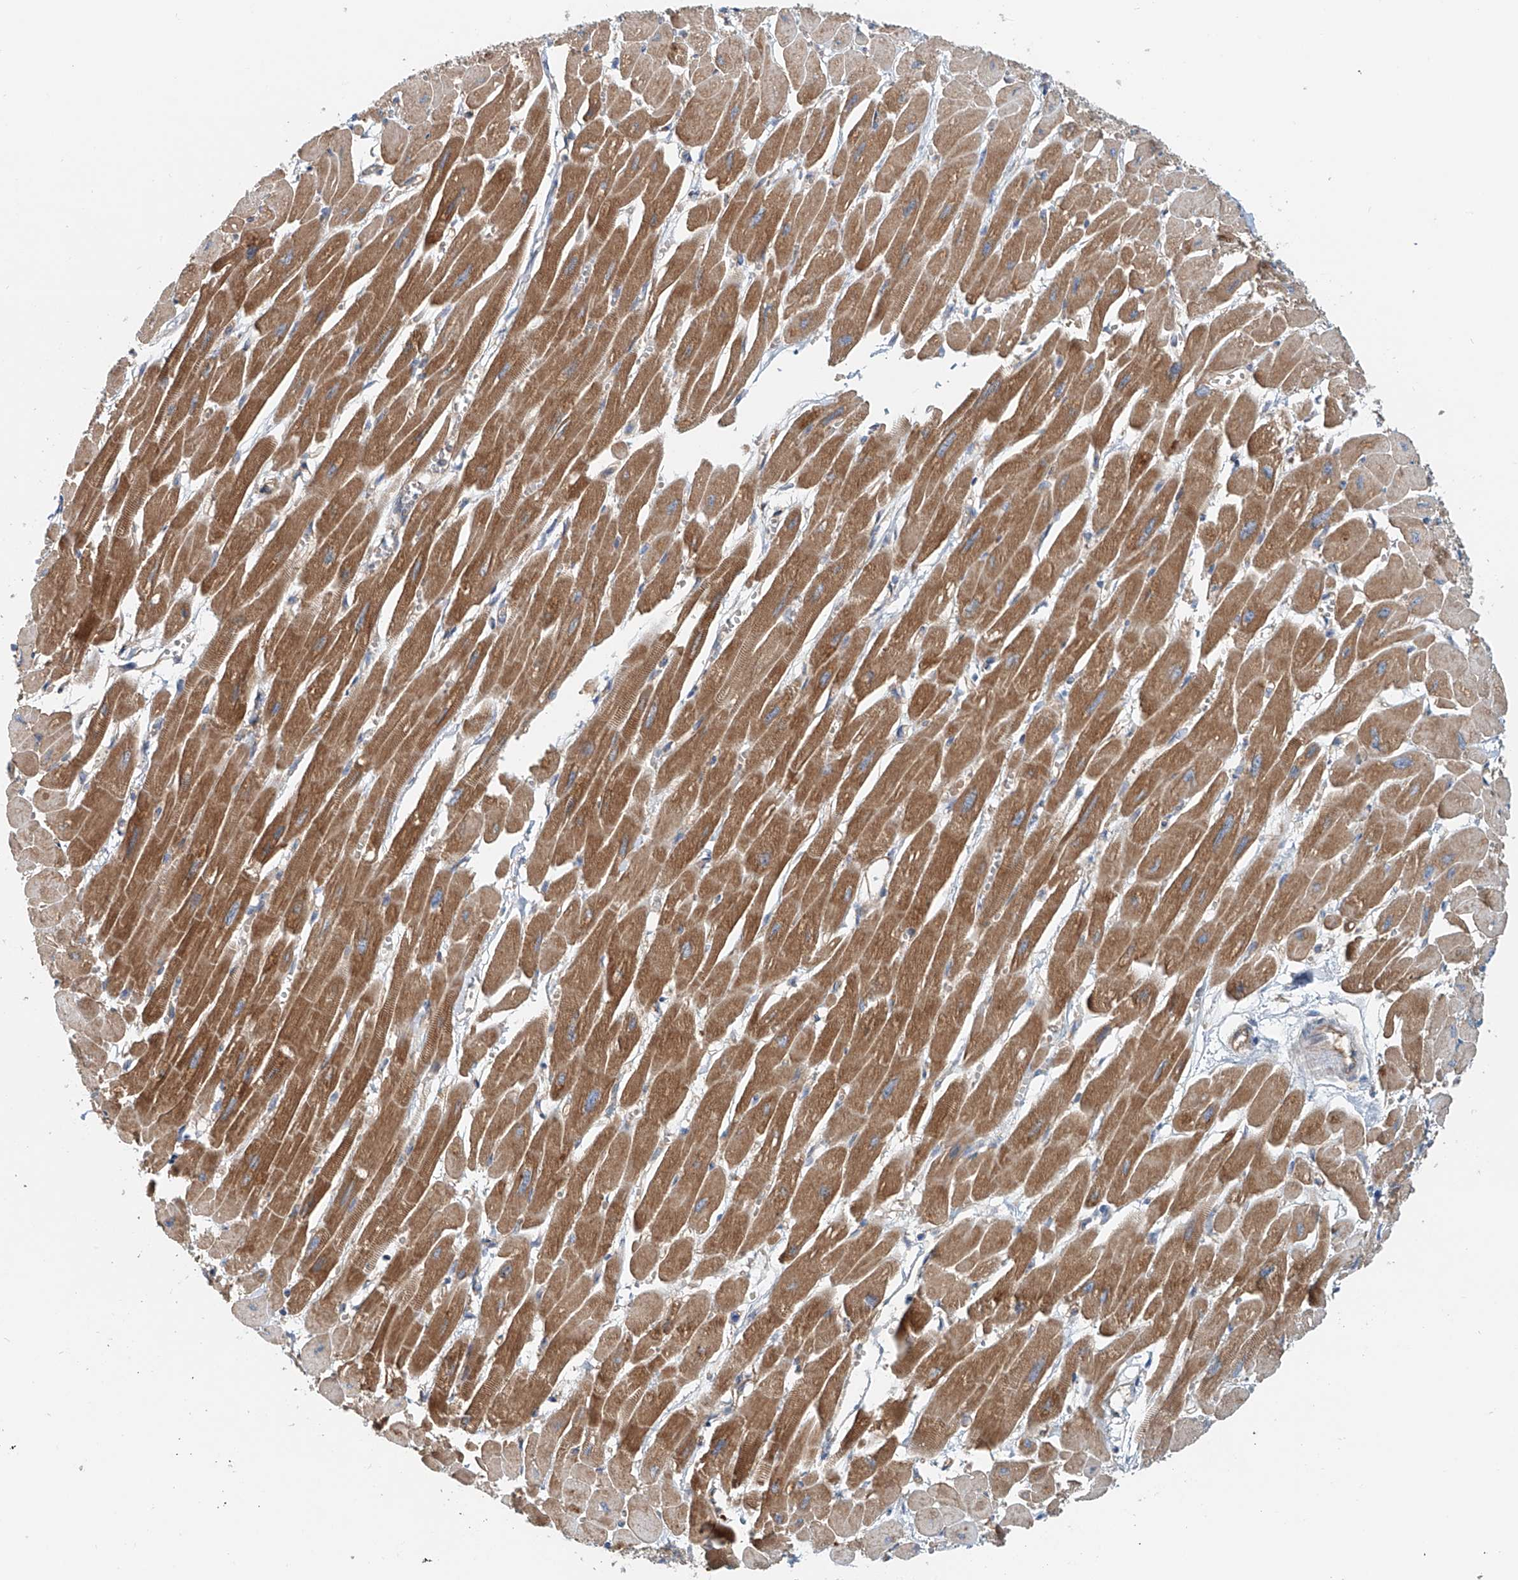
{"staining": {"intensity": "moderate", "quantity": ">75%", "location": "cytoplasmic/membranous"}, "tissue": "heart muscle", "cell_type": "Cardiomyocytes", "image_type": "normal", "snomed": [{"axis": "morphology", "description": "Normal tissue, NOS"}, {"axis": "topography", "description": "Heart"}], "caption": "Brown immunohistochemical staining in normal heart muscle exhibits moderate cytoplasmic/membranous expression in approximately >75% of cardiomyocytes.", "gene": "SNAP29", "patient": {"sex": "female", "age": 54}}